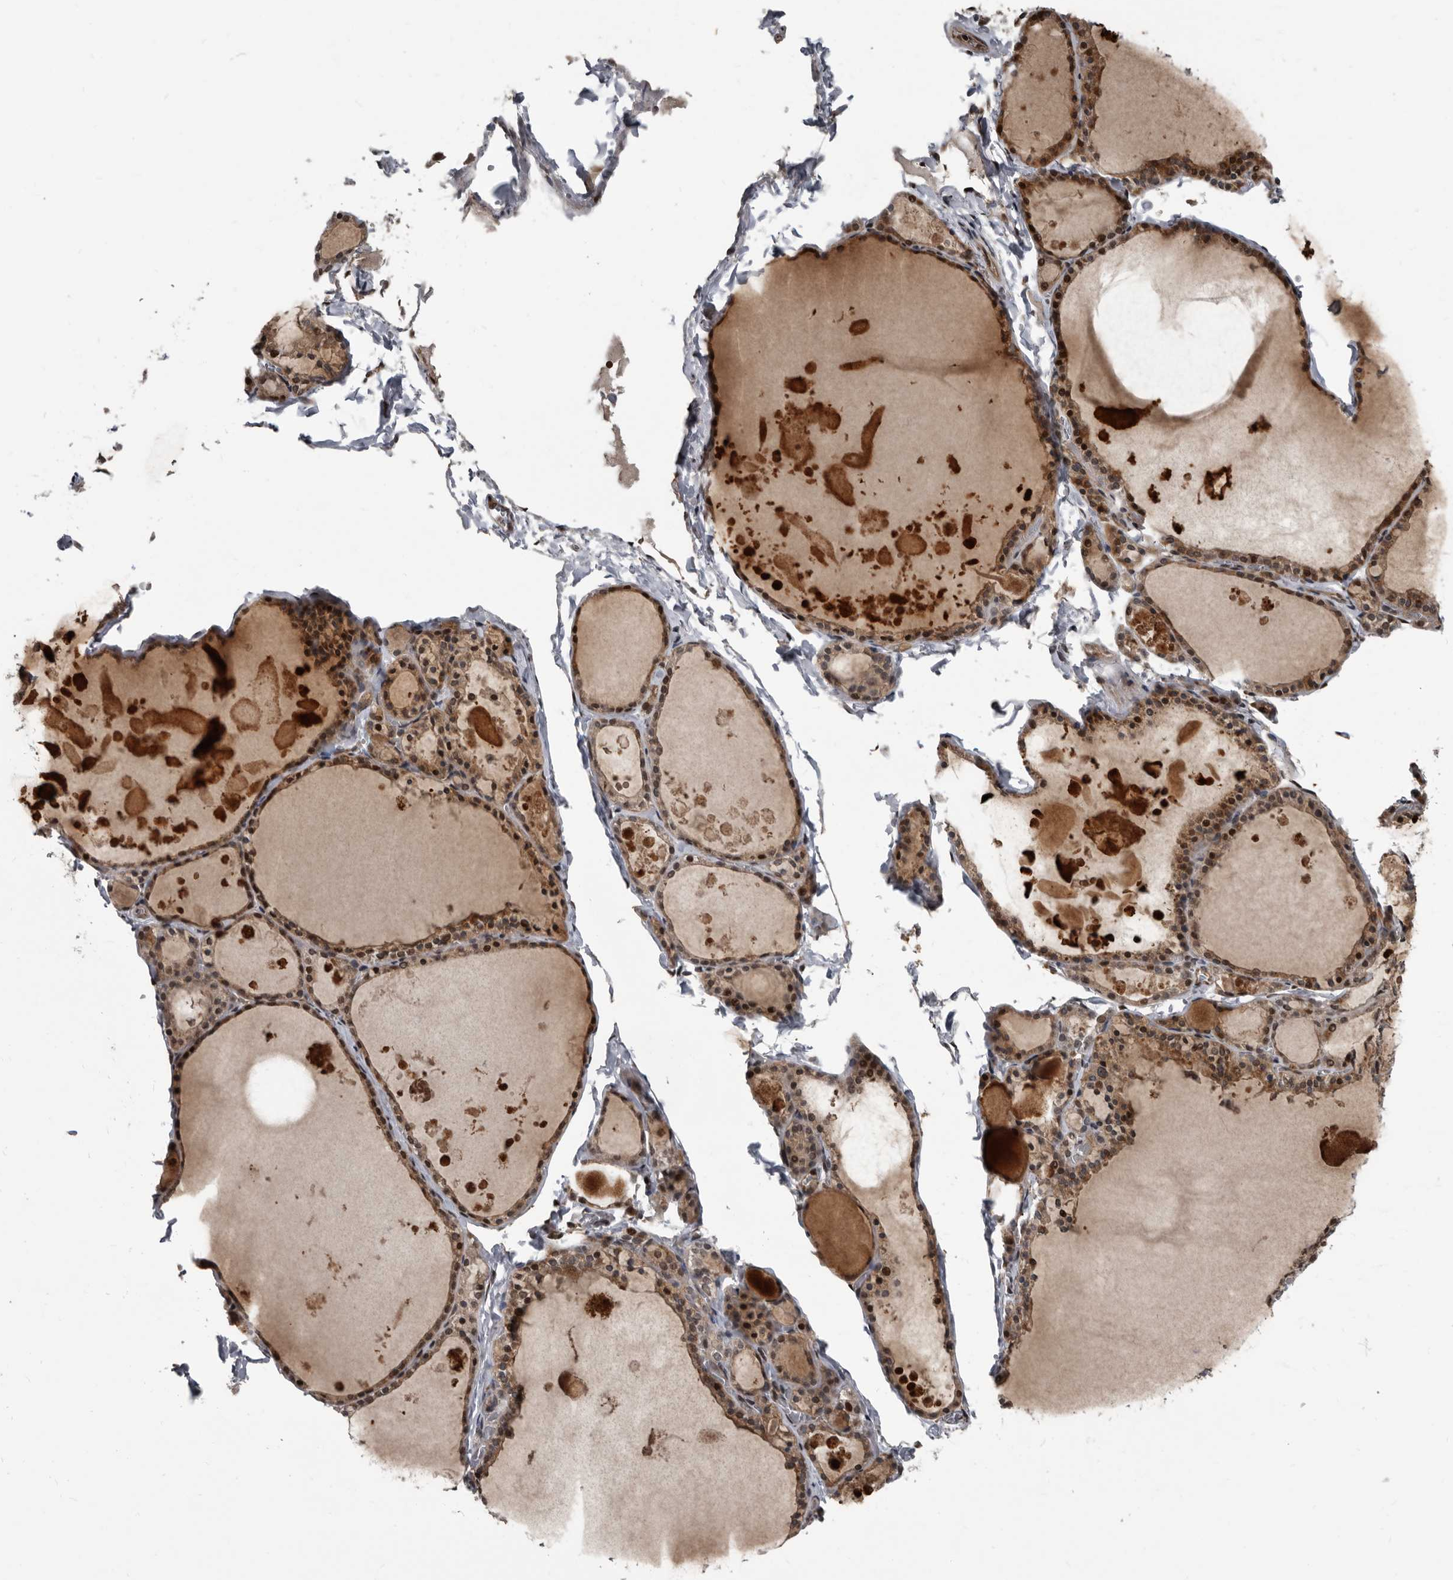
{"staining": {"intensity": "moderate", "quantity": ">75%", "location": "cytoplasmic/membranous,nuclear"}, "tissue": "thyroid gland", "cell_type": "Glandular cells", "image_type": "normal", "snomed": [{"axis": "morphology", "description": "Normal tissue, NOS"}, {"axis": "topography", "description": "Thyroid gland"}], "caption": "IHC image of normal thyroid gland: human thyroid gland stained using immunohistochemistry (IHC) displays medium levels of moderate protein expression localized specifically in the cytoplasmic/membranous,nuclear of glandular cells, appearing as a cytoplasmic/membranous,nuclear brown color.", "gene": "CHD1L", "patient": {"sex": "male", "age": 56}}